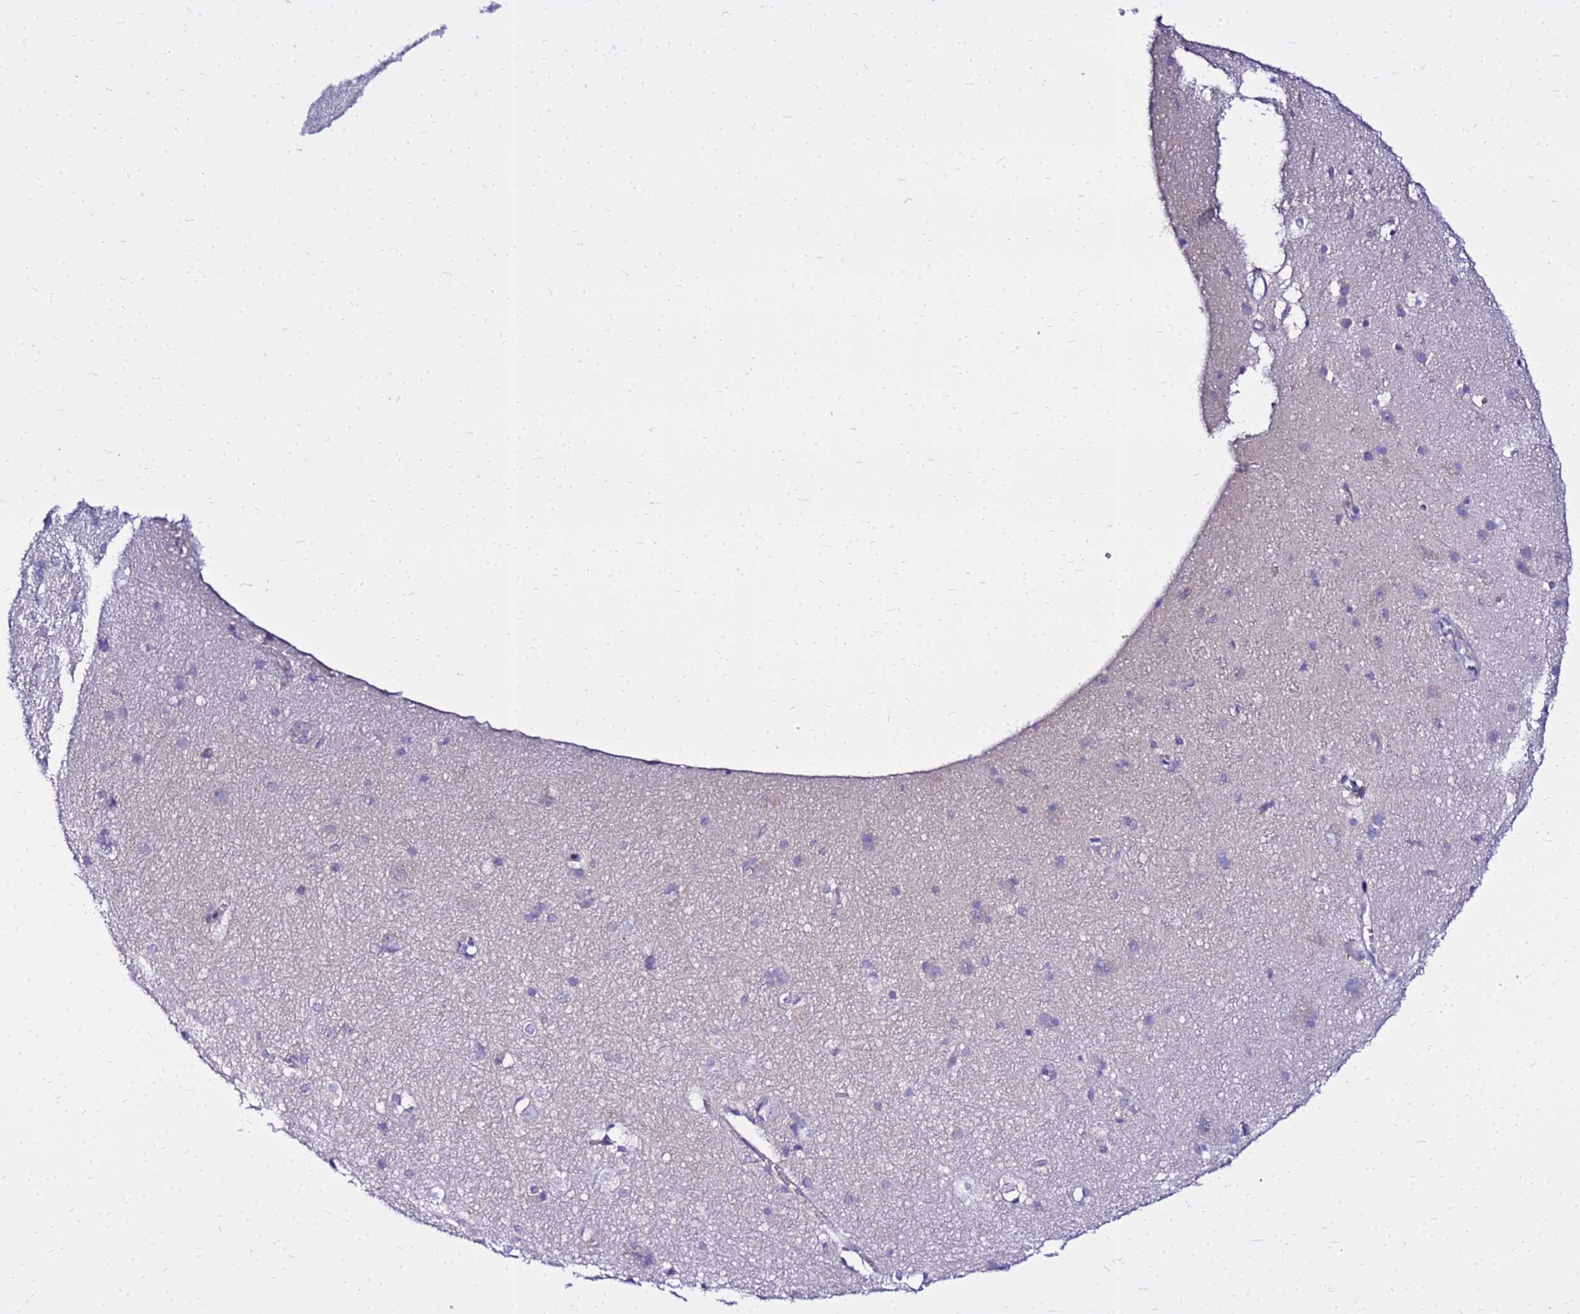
{"staining": {"intensity": "negative", "quantity": "none", "location": "none"}, "tissue": "cerebral cortex", "cell_type": "Endothelial cells", "image_type": "normal", "snomed": [{"axis": "morphology", "description": "Normal tissue, NOS"}, {"axis": "topography", "description": "Cerebral cortex"}], "caption": "Image shows no protein staining in endothelial cells of benign cerebral cortex. (DAB (3,3'-diaminobenzidine) IHC with hematoxylin counter stain).", "gene": "HERC5", "patient": {"sex": "male", "age": 54}}